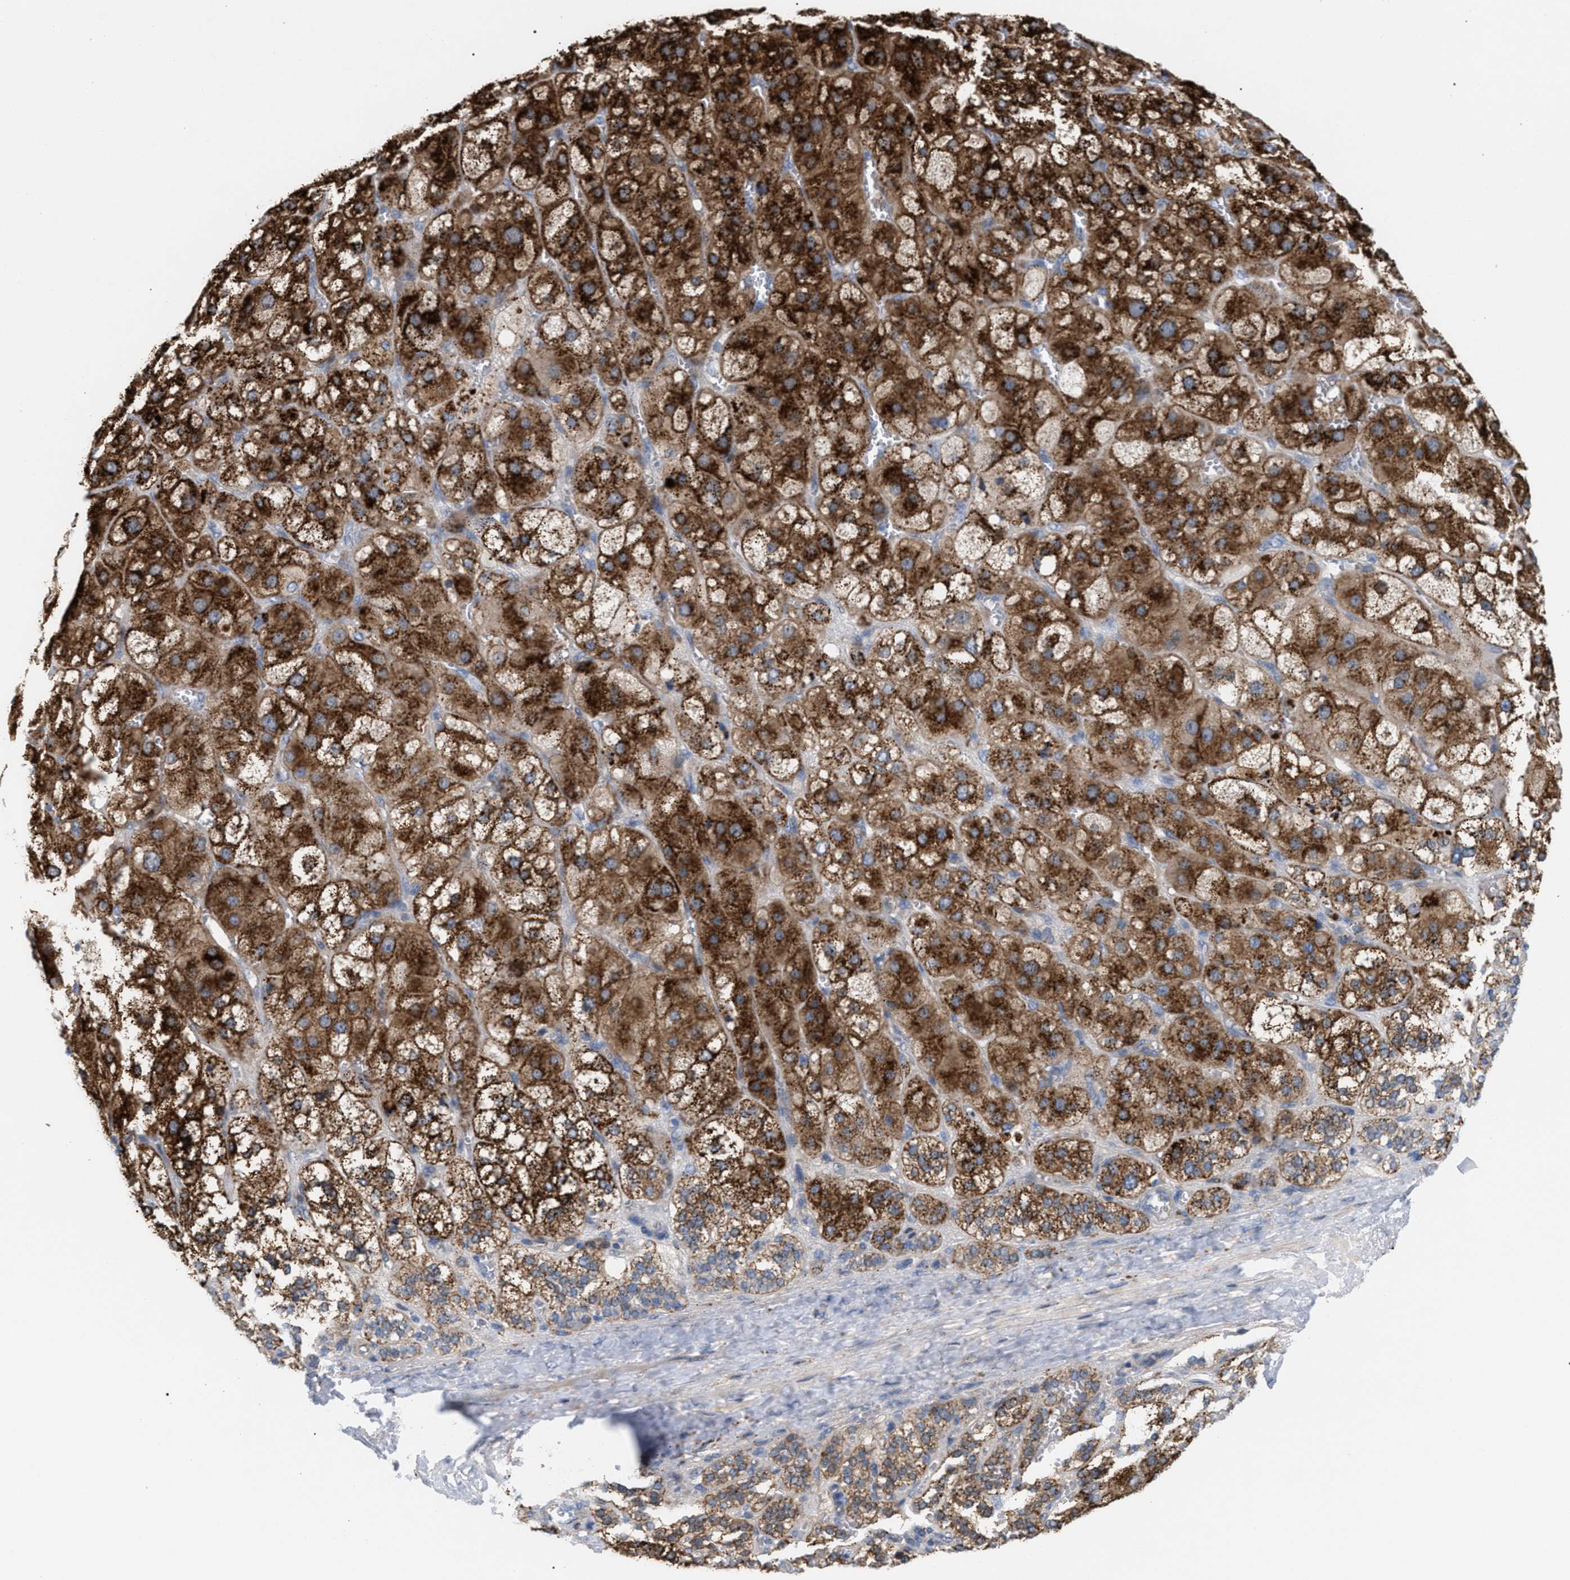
{"staining": {"intensity": "strong", "quantity": ">75%", "location": "cytoplasmic/membranous"}, "tissue": "adrenal gland", "cell_type": "Glandular cells", "image_type": "normal", "snomed": [{"axis": "morphology", "description": "Normal tissue, NOS"}, {"axis": "topography", "description": "Adrenal gland"}], "caption": "A brown stain shows strong cytoplasmic/membranous staining of a protein in glandular cells of unremarkable human adrenal gland. The staining was performed using DAB (3,3'-diaminobenzidine), with brown indicating positive protein expression. Nuclei are stained blue with hematoxylin.", "gene": "MBTD1", "patient": {"sex": "female", "age": 47}}